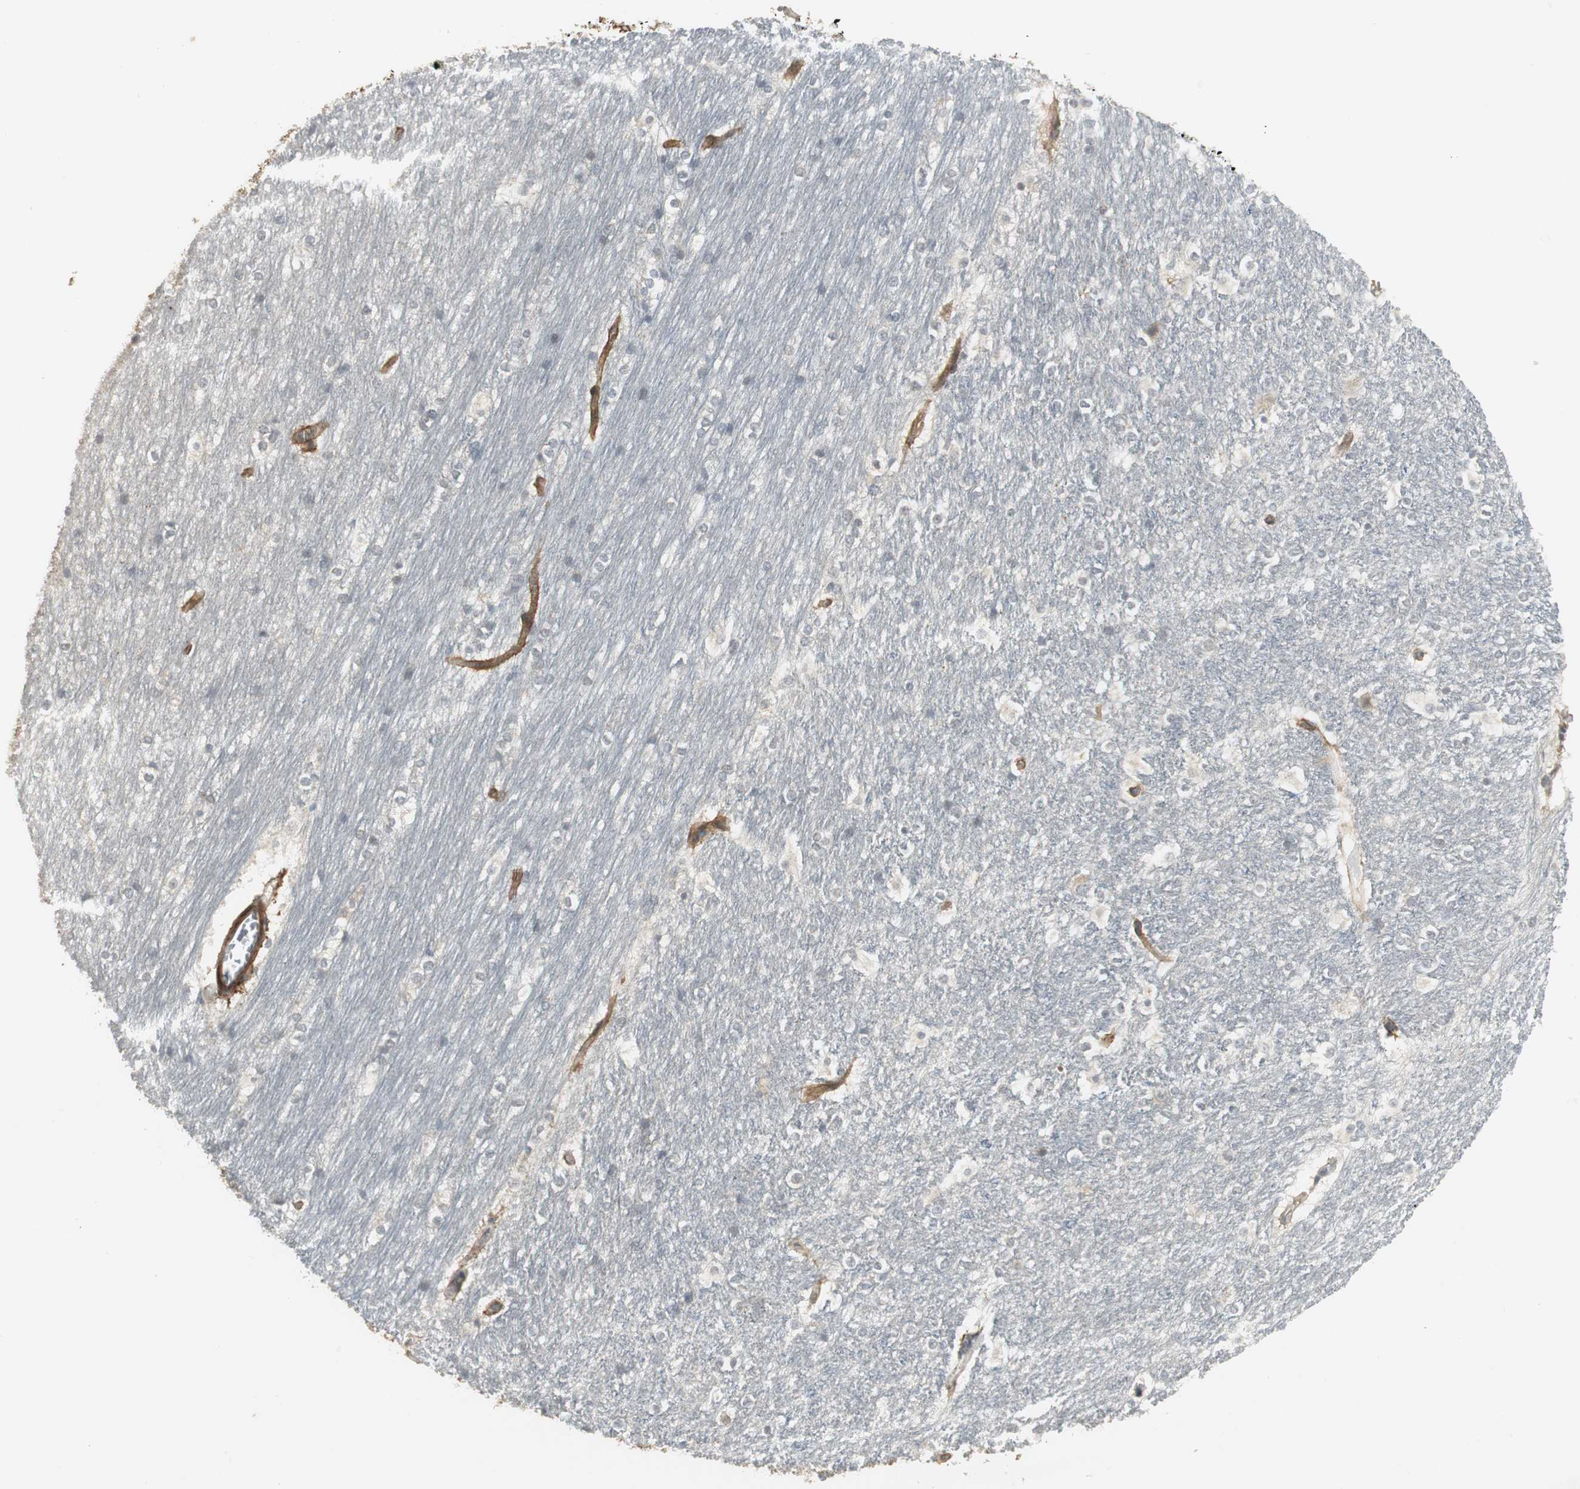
{"staining": {"intensity": "weak", "quantity": "<25%", "location": "cytoplasmic/membranous"}, "tissue": "hippocampus", "cell_type": "Glial cells", "image_type": "normal", "snomed": [{"axis": "morphology", "description": "Normal tissue, NOS"}, {"axis": "topography", "description": "Hippocampus"}], "caption": "DAB immunohistochemical staining of normal human hippocampus demonstrates no significant expression in glial cells. Brightfield microscopy of immunohistochemistry stained with DAB (brown) and hematoxylin (blue), captured at high magnification.", "gene": "SCYL3", "patient": {"sex": "female", "age": 19}}